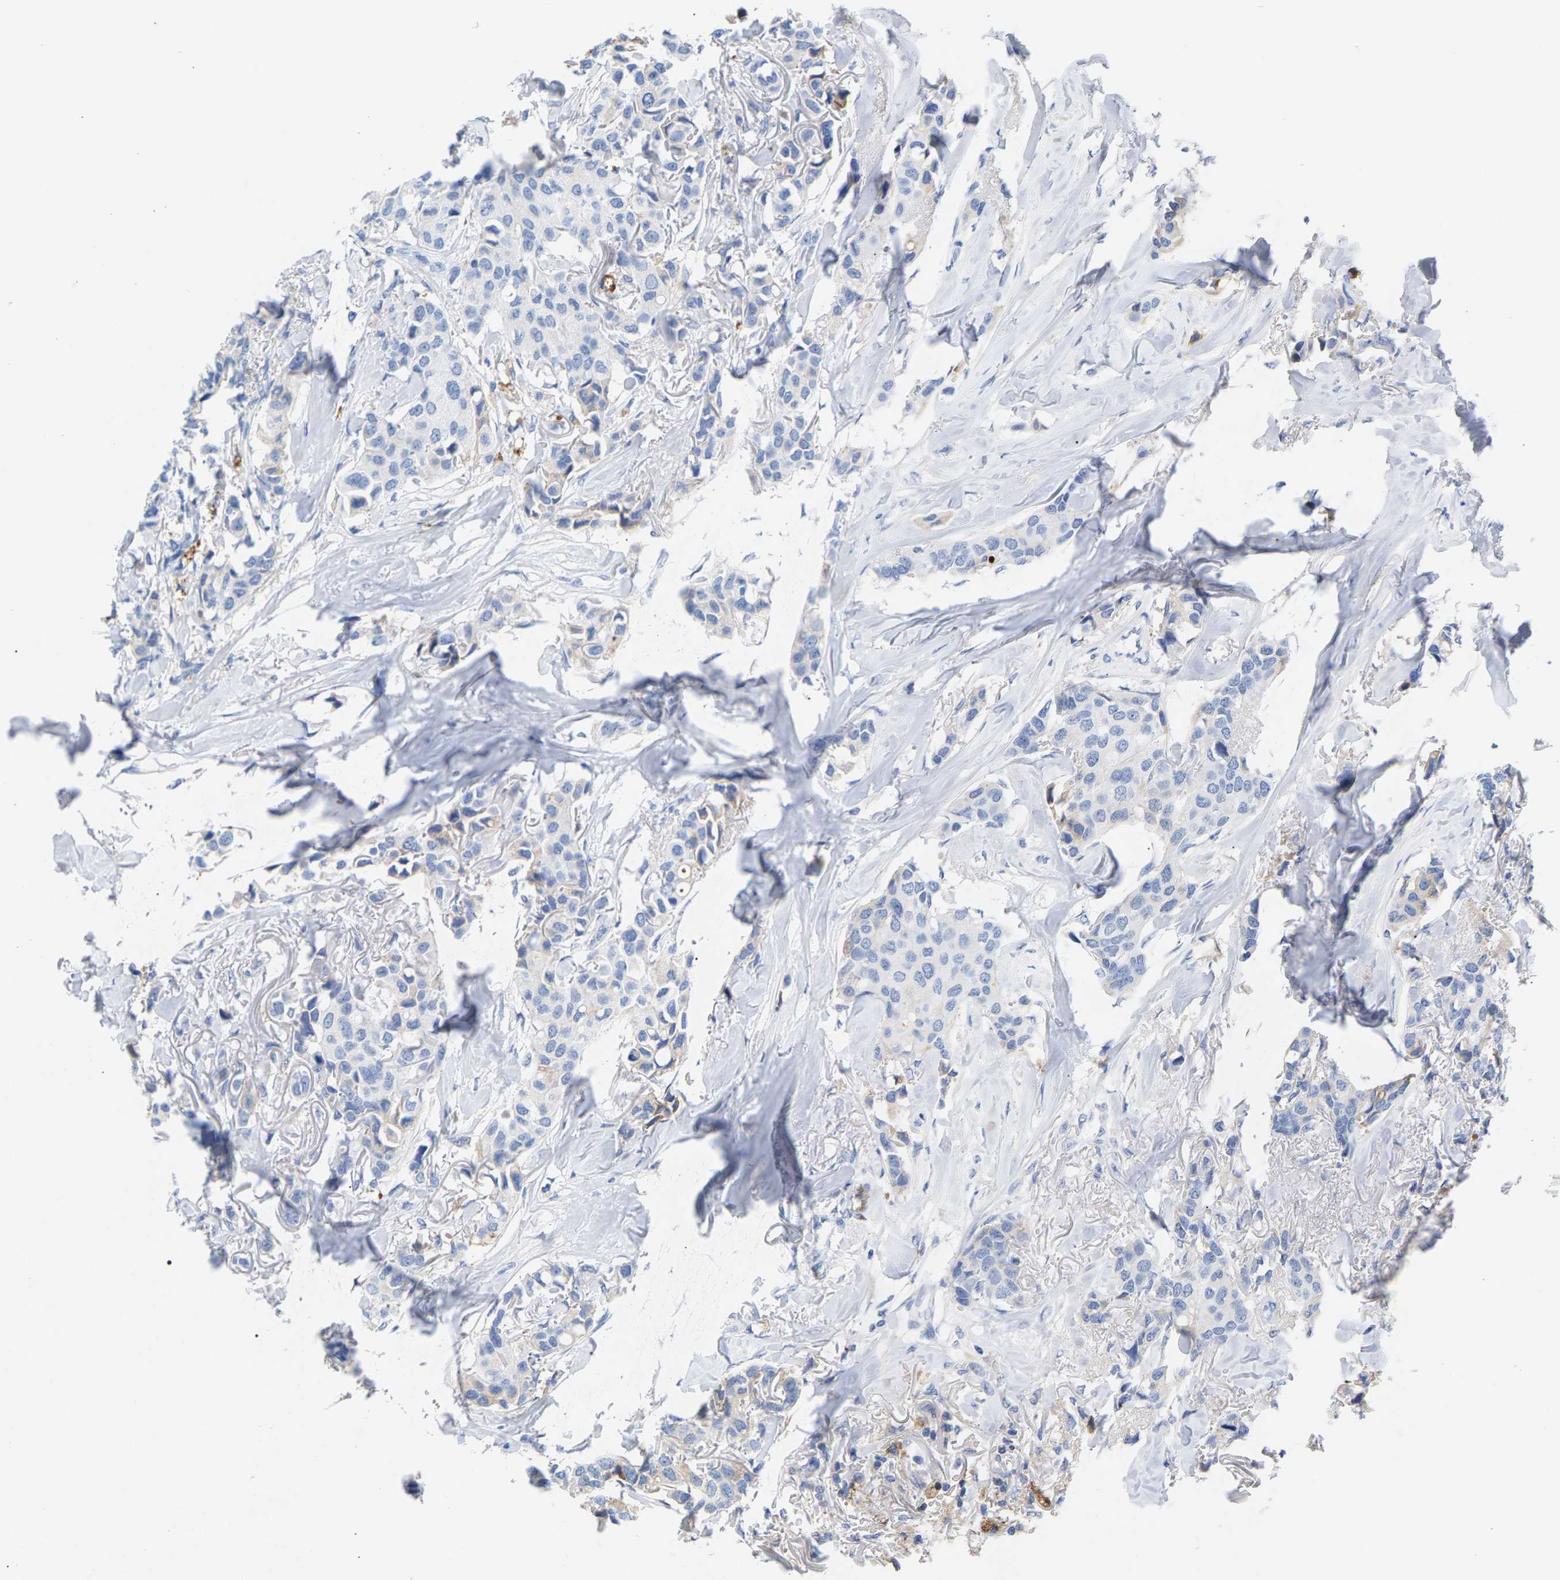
{"staining": {"intensity": "negative", "quantity": "none", "location": "none"}, "tissue": "breast cancer", "cell_type": "Tumor cells", "image_type": "cancer", "snomed": [{"axis": "morphology", "description": "Duct carcinoma"}, {"axis": "topography", "description": "Breast"}], "caption": "Immunohistochemical staining of breast cancer (invasive ductal carcinoma) shows no significant positivity in tumor cells. (Immunohistochemistry (ihc), brightfield microscopy, high magnification).", "gene": "APOH", "patient": {"sex": "female", "age": 80}}